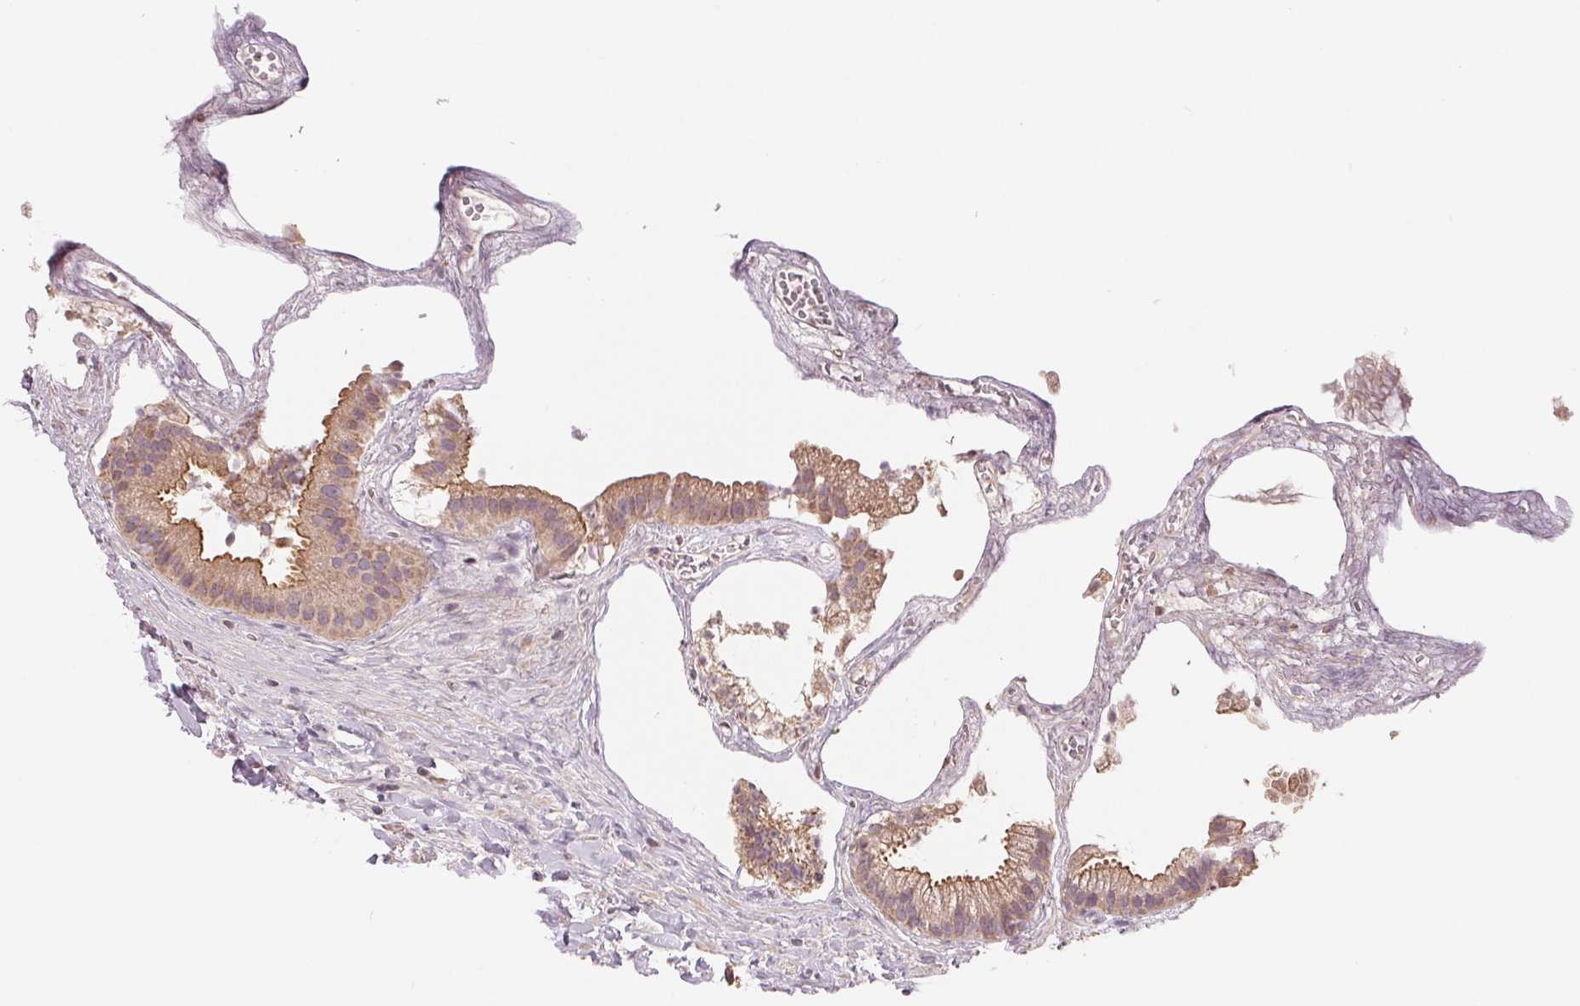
{"staining": {"intensity": "moderate", "quantity": "25%-75%", "location": "cytoplasmic/membranous"}, "tissue": "gallbladder", "cell_type": "Glandular cells", "image_type": "normal", "snomed": [{"axis": "morphology", "description": "Normal tissue, NOS"}, {"axis": "topography", "description": "Gallbladder"}], "caption": "Brown immunohistochemical staining in benign human gallbladder demonstrates moderate cytoplasmic/membranous positivity in approximately 25%-75% of glandular cells. (DAB (3,3'-diaminobenzidine) IHC, brown staining for protein, blue staining for nuclei).", "gene": "AQP8", "patient": {"sex": "female", "age": 63}}